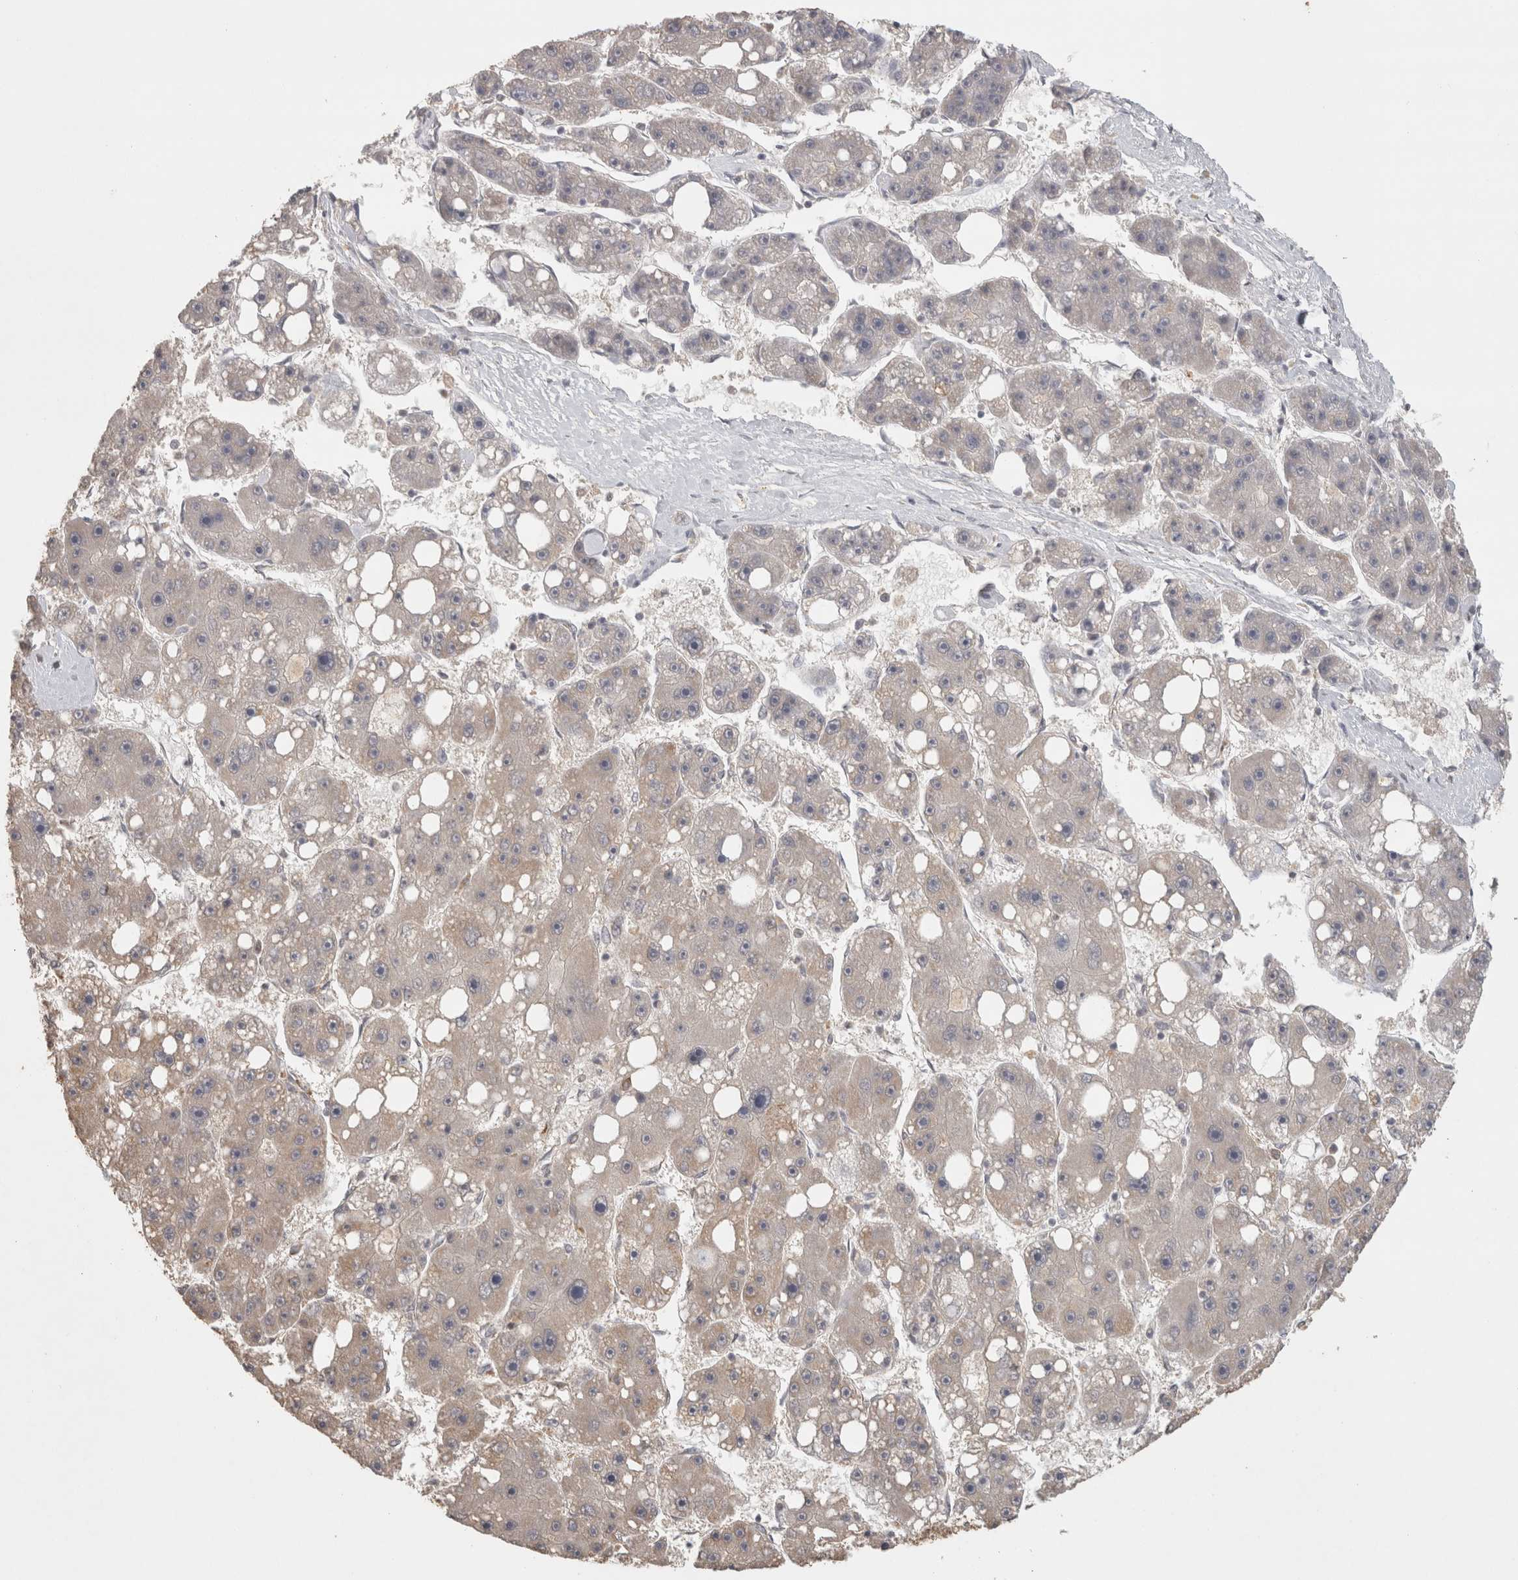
{"staining": {"intensity": "negative", "quantity": "none", "location": "none"}, "tissue": "liver cancer", "cell_type": "Tumor cells", "image_type": "cancer", "snomed": [{"axis": "morphology", "description": "Carcinoma, Hepatocellular, NOS"}, {"axis": "topography", "description": "Liver"}], "caption": "Hepatocellular carcinoma (liver) was stained to show a protein in brown. There is no significant staining in tumor cells.", "gene": "BNIP3L", "patient": {"sex": "female", "age": 61}}